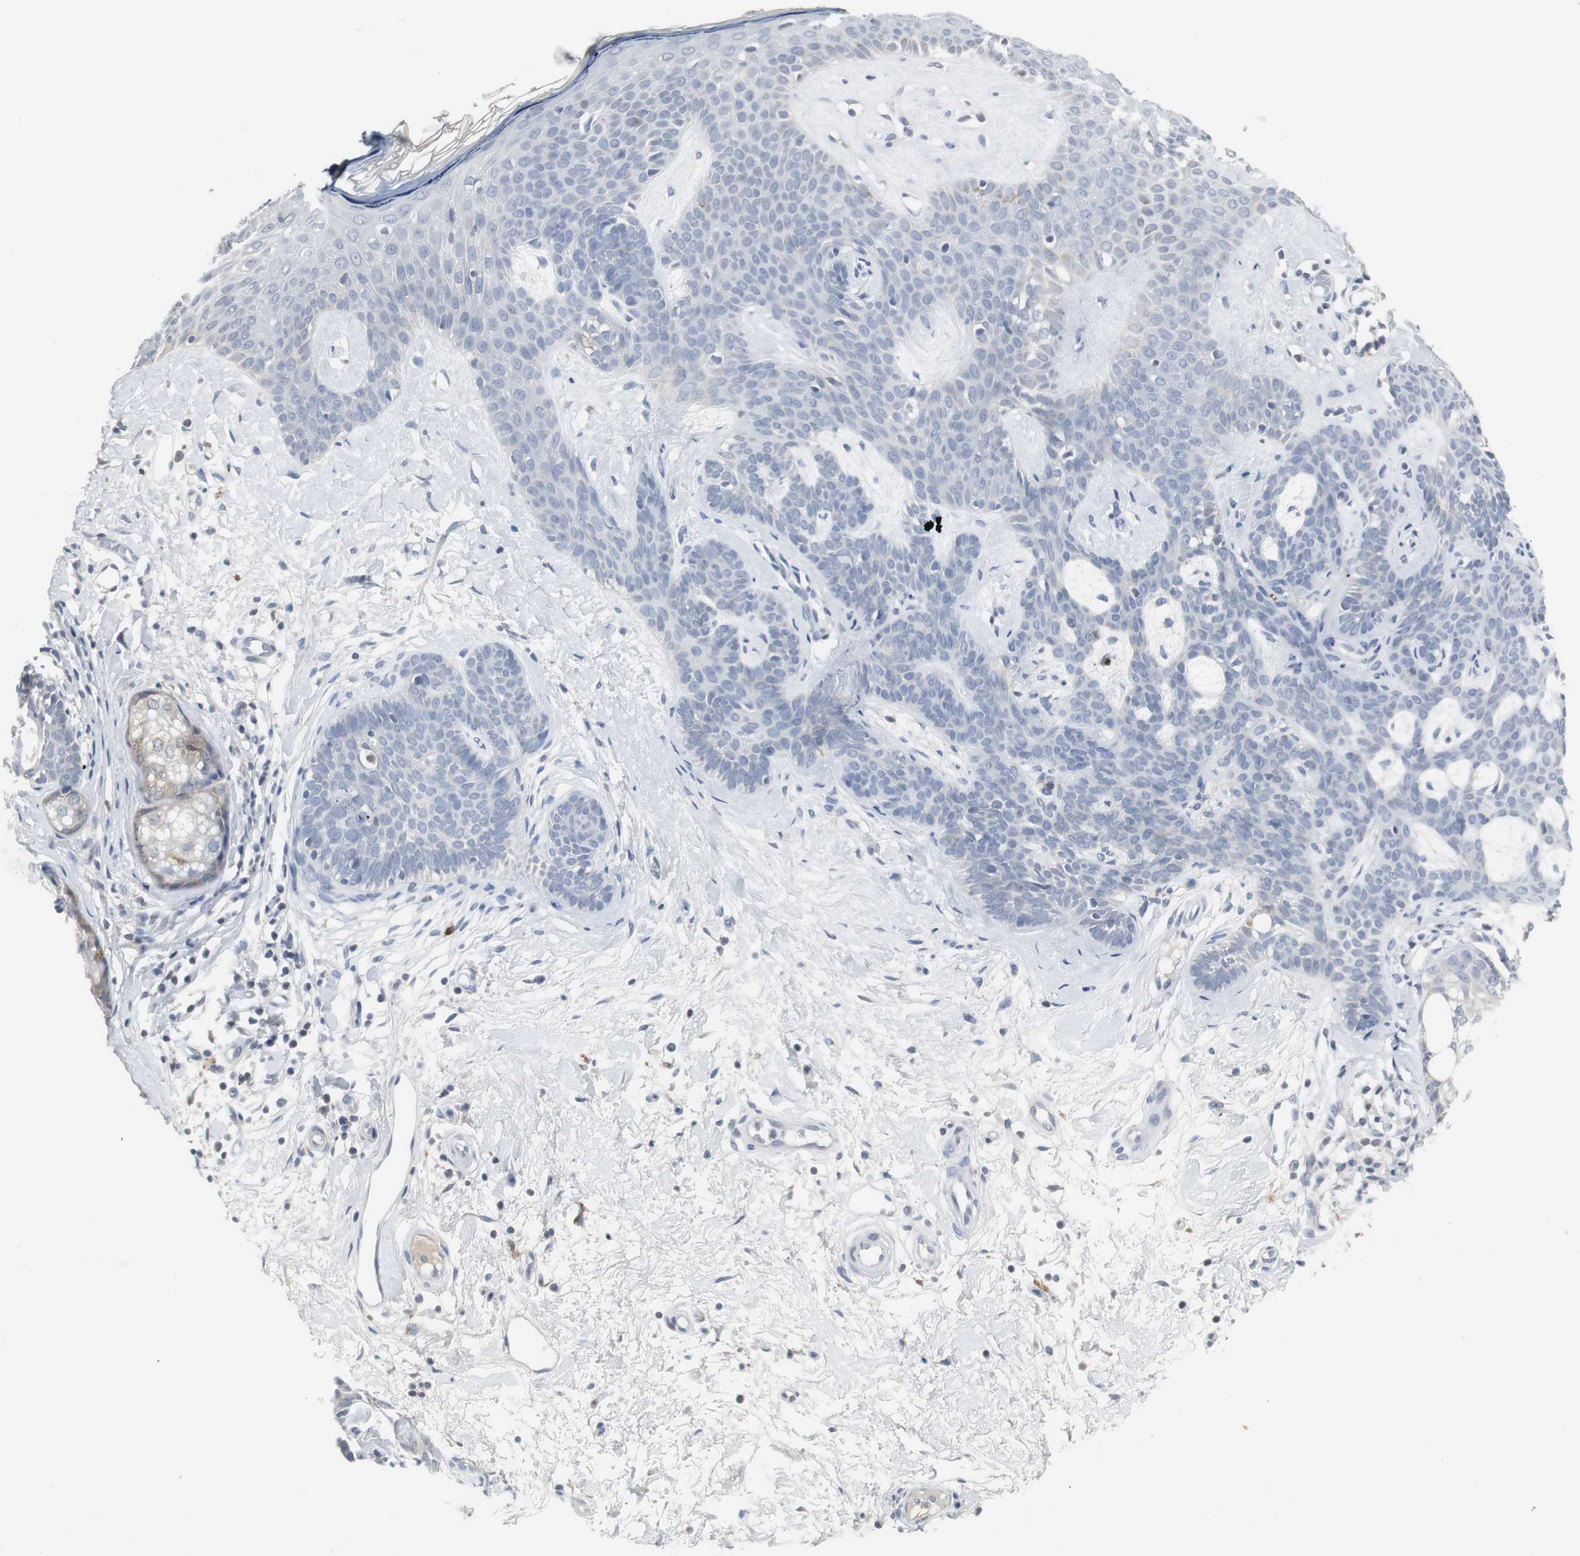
{"staining": {"intensity": "negative", "quantity": "none", "location": "none"}, "tissue": "skin cancer", "cell_type": "Tumor cells", "image_type": "cancer", "snomed": [{"axis": "morphology", "description": "Developmental malformation"}, {"axis": "morphology", "description": "Basal cell carcinoma"}, {"axis": "topography", "description": "Skin"}], "caption": "Photomicrograph shows no protein expression in tumor cells of skin basal cell carcinoma tissue.", "gene": "PI15", "patient": {"sex": "female", "age": 62}}